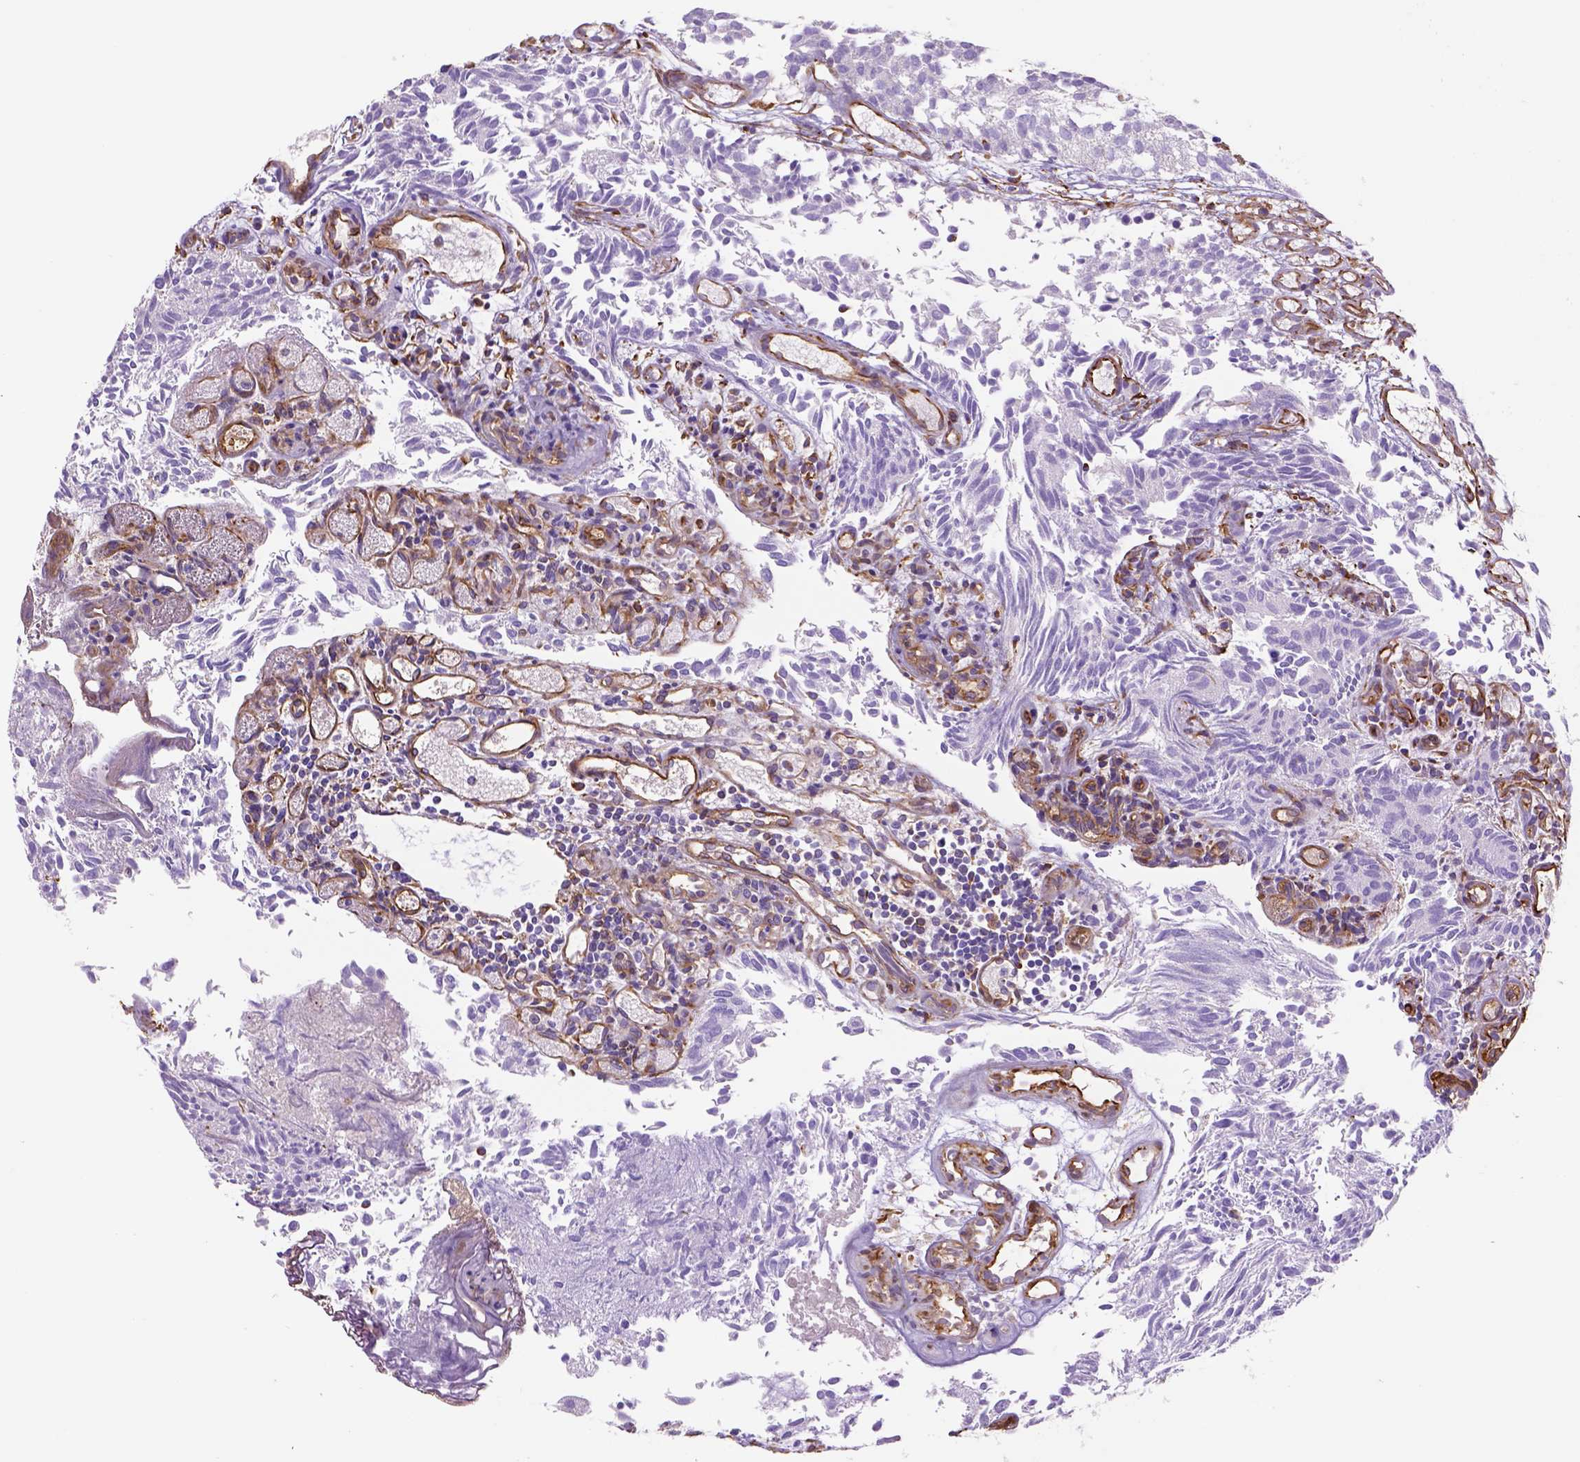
{"staining": {"intensity": "negative", "quantity": "none", "location": "none"}, "tissue": "urothelial cancer", "cell_type": "Tumor cells", "image_type": "cancer", "snomed": [{"axis": "morphology", "description": "Urothelial carcinoma, Low grade"}, {"axis": "topography", "description": "Urinary bladder"}], "caption": "Protein analysis of urothelial cancer shows no significant expression in tumor cells.", "gene": "ZZZ3", "patient": {"sex": "male", "age": 70}}